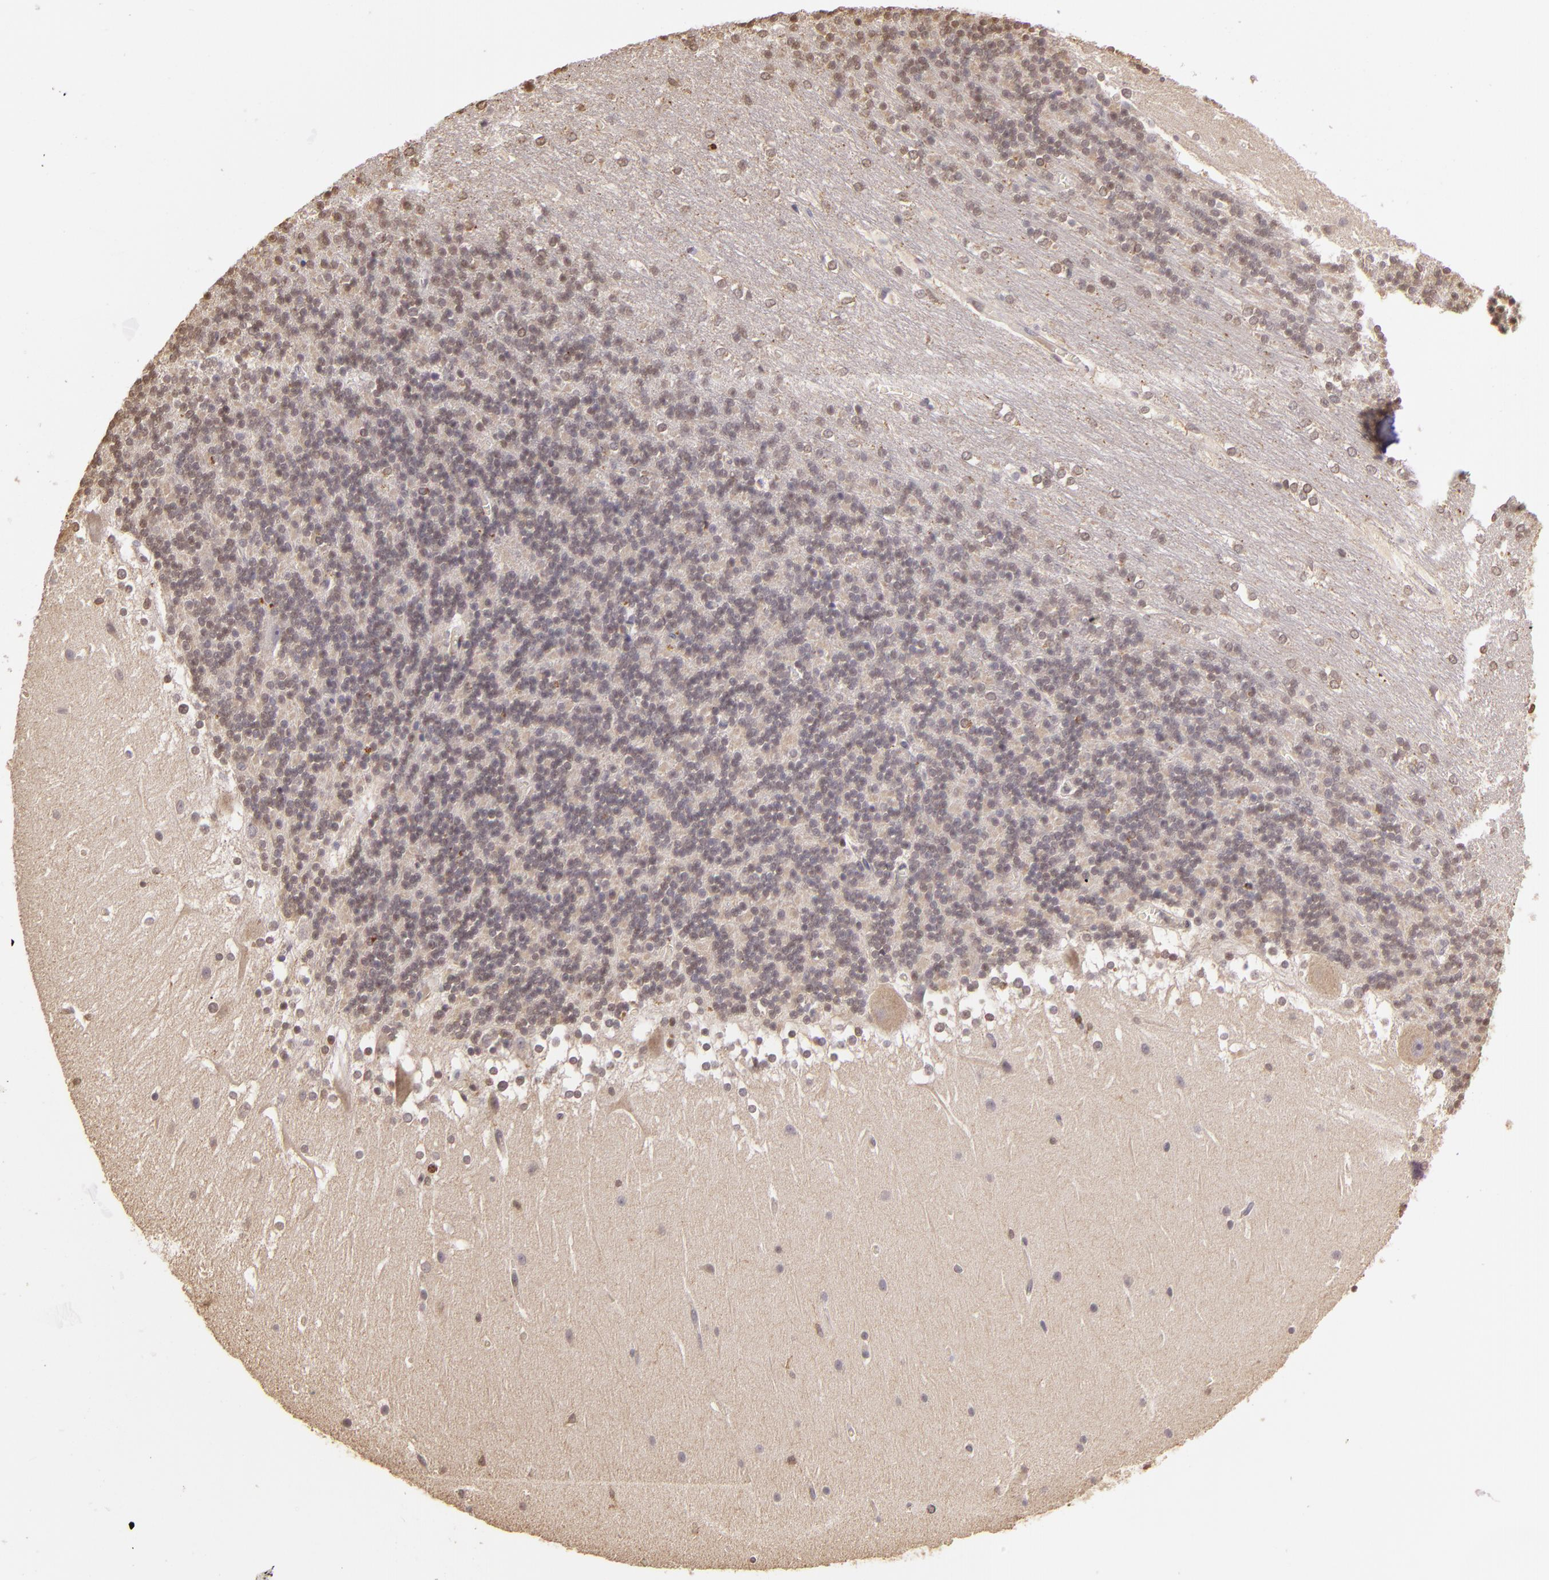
{"staining": {"intensity": "negative", "quantity": "none", "location": "none"}, "tissue": "cerebellum", "cell_type": "Cells in granular layer", "image_type": "normal", "snomed": [{"axis": "morphology", "description": "Normal tissue, NOS"}, {"axis": "topography", "description": "Cerebellum"}], "caption": "IHC image of normal cerebellum: human cerebellum stained with DAB (3,3'-diaminobenzidine) demonstrates no significant protein staining in cells in granular layer.", "gene": "ARPC2", "patient": {"sex": "female", "age": 19}}